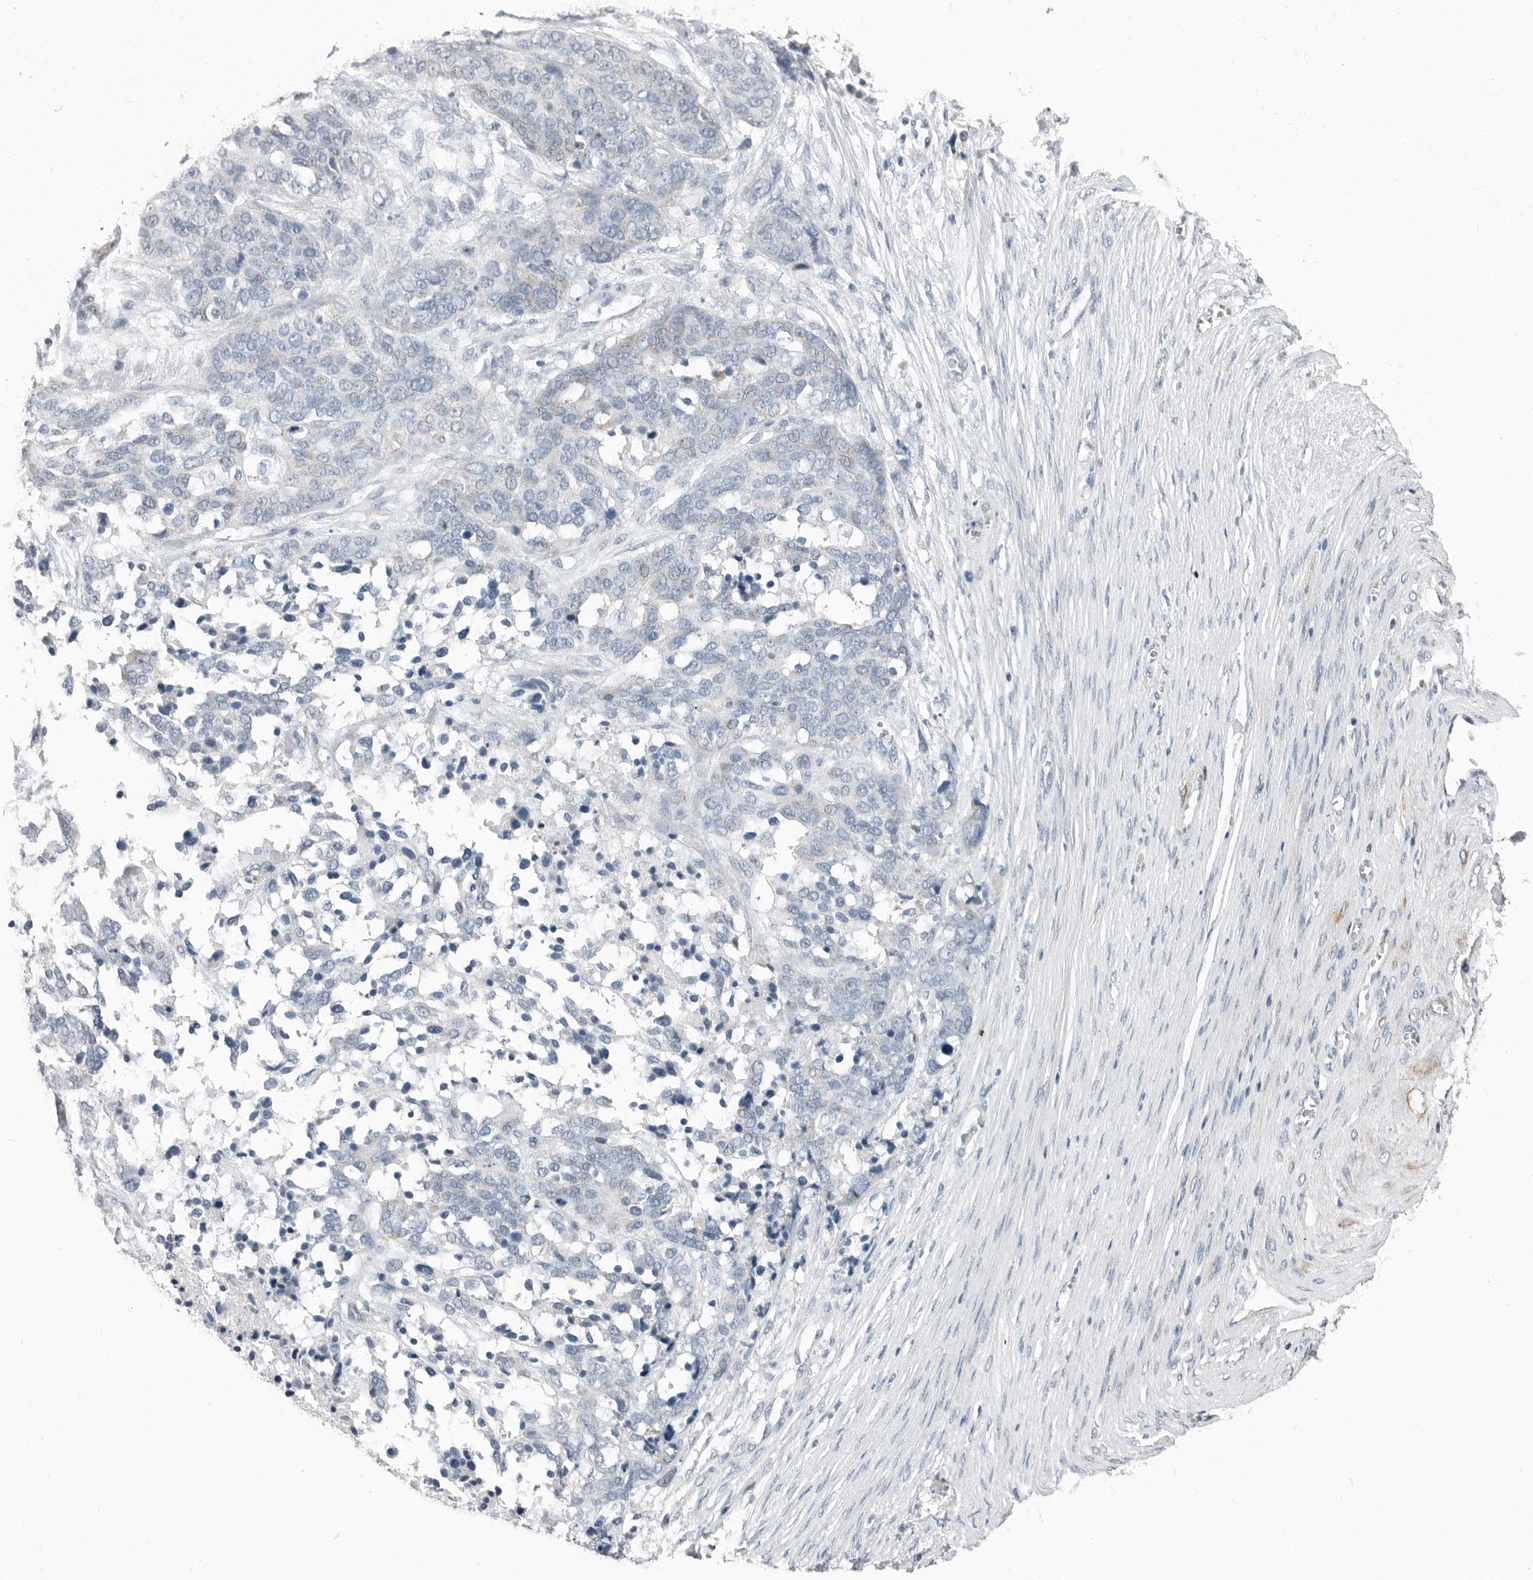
{"staining": {"intensity": "negative", "quantity": "none", "location": "none"}, "tissue": "ovarian cancer", "cell_type": "Tumor cells", "image_type": "cancer", "snomed": [{"axis": "morphology", "description": "Cystadenocarcinoma, serous, NOS"}, {"axis": "topography", "description": "Ovary"}], "caption": "A high-resolution micrograph shows immunohistochemistry staining of serous cystadenocarcinoma (ovarian), which shows no significant staining in tumor cells.", "gene": "PLN", "patient": {"sex": "female", "age": 44}}